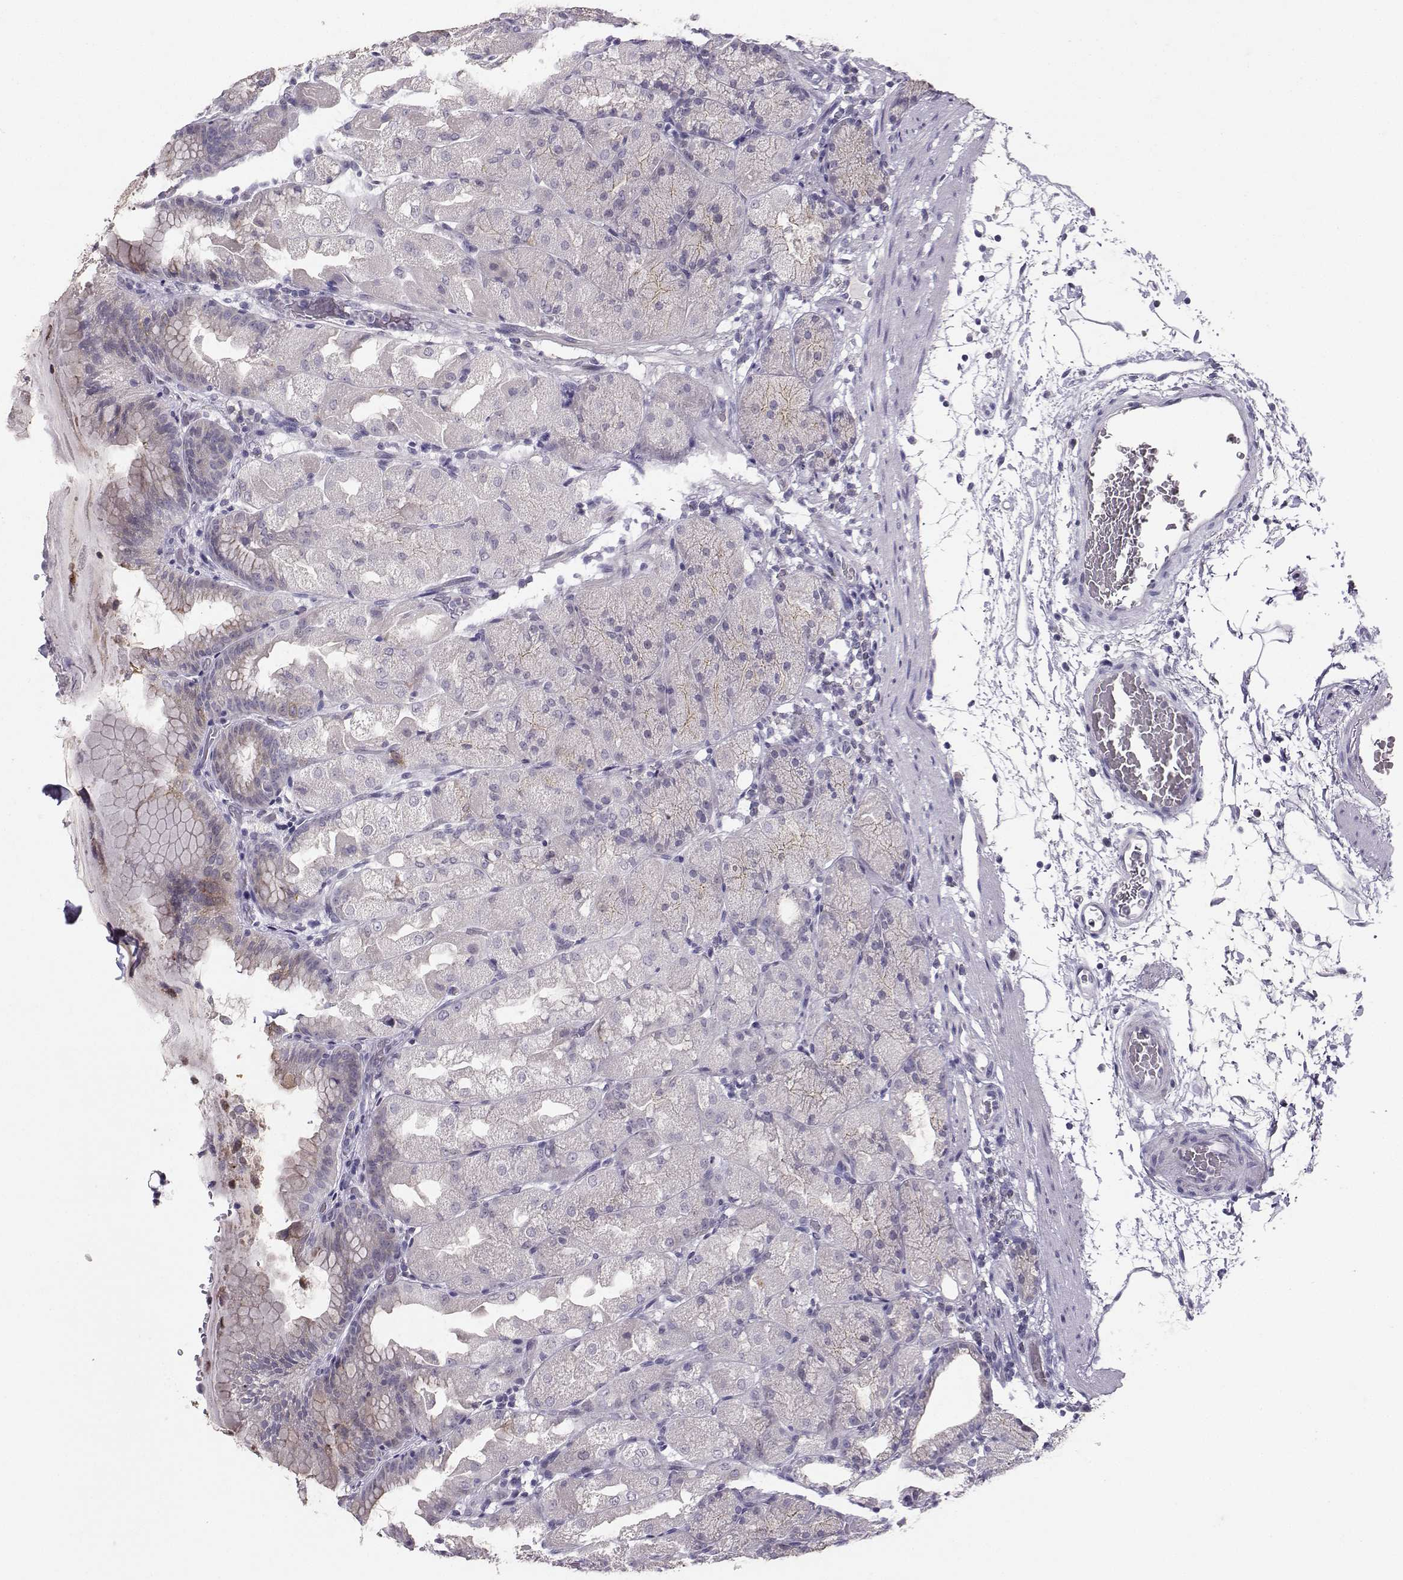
{"staining": {"intensity": "negative", "quantity": "none", "location": "none"}, "tissue": "stomach", "cell_type": "Glandular cells", "image_type": "normal", "snomed": [{"axis": "morphology", "description": "Normal tissue, NOS"}, {"axis": "topography", "description": "Stomach, upper"}, {"axis": "topography", "description": "Stomach"}, {"axis": "topography", "description": "Stomach, lower"}], "caption": "Immunohistochemistry (IHC) of benign stomach exhibits no positivity in glandular cells.", "gene": "PKP2", "patient": {"sex": "male", "age": 62}}